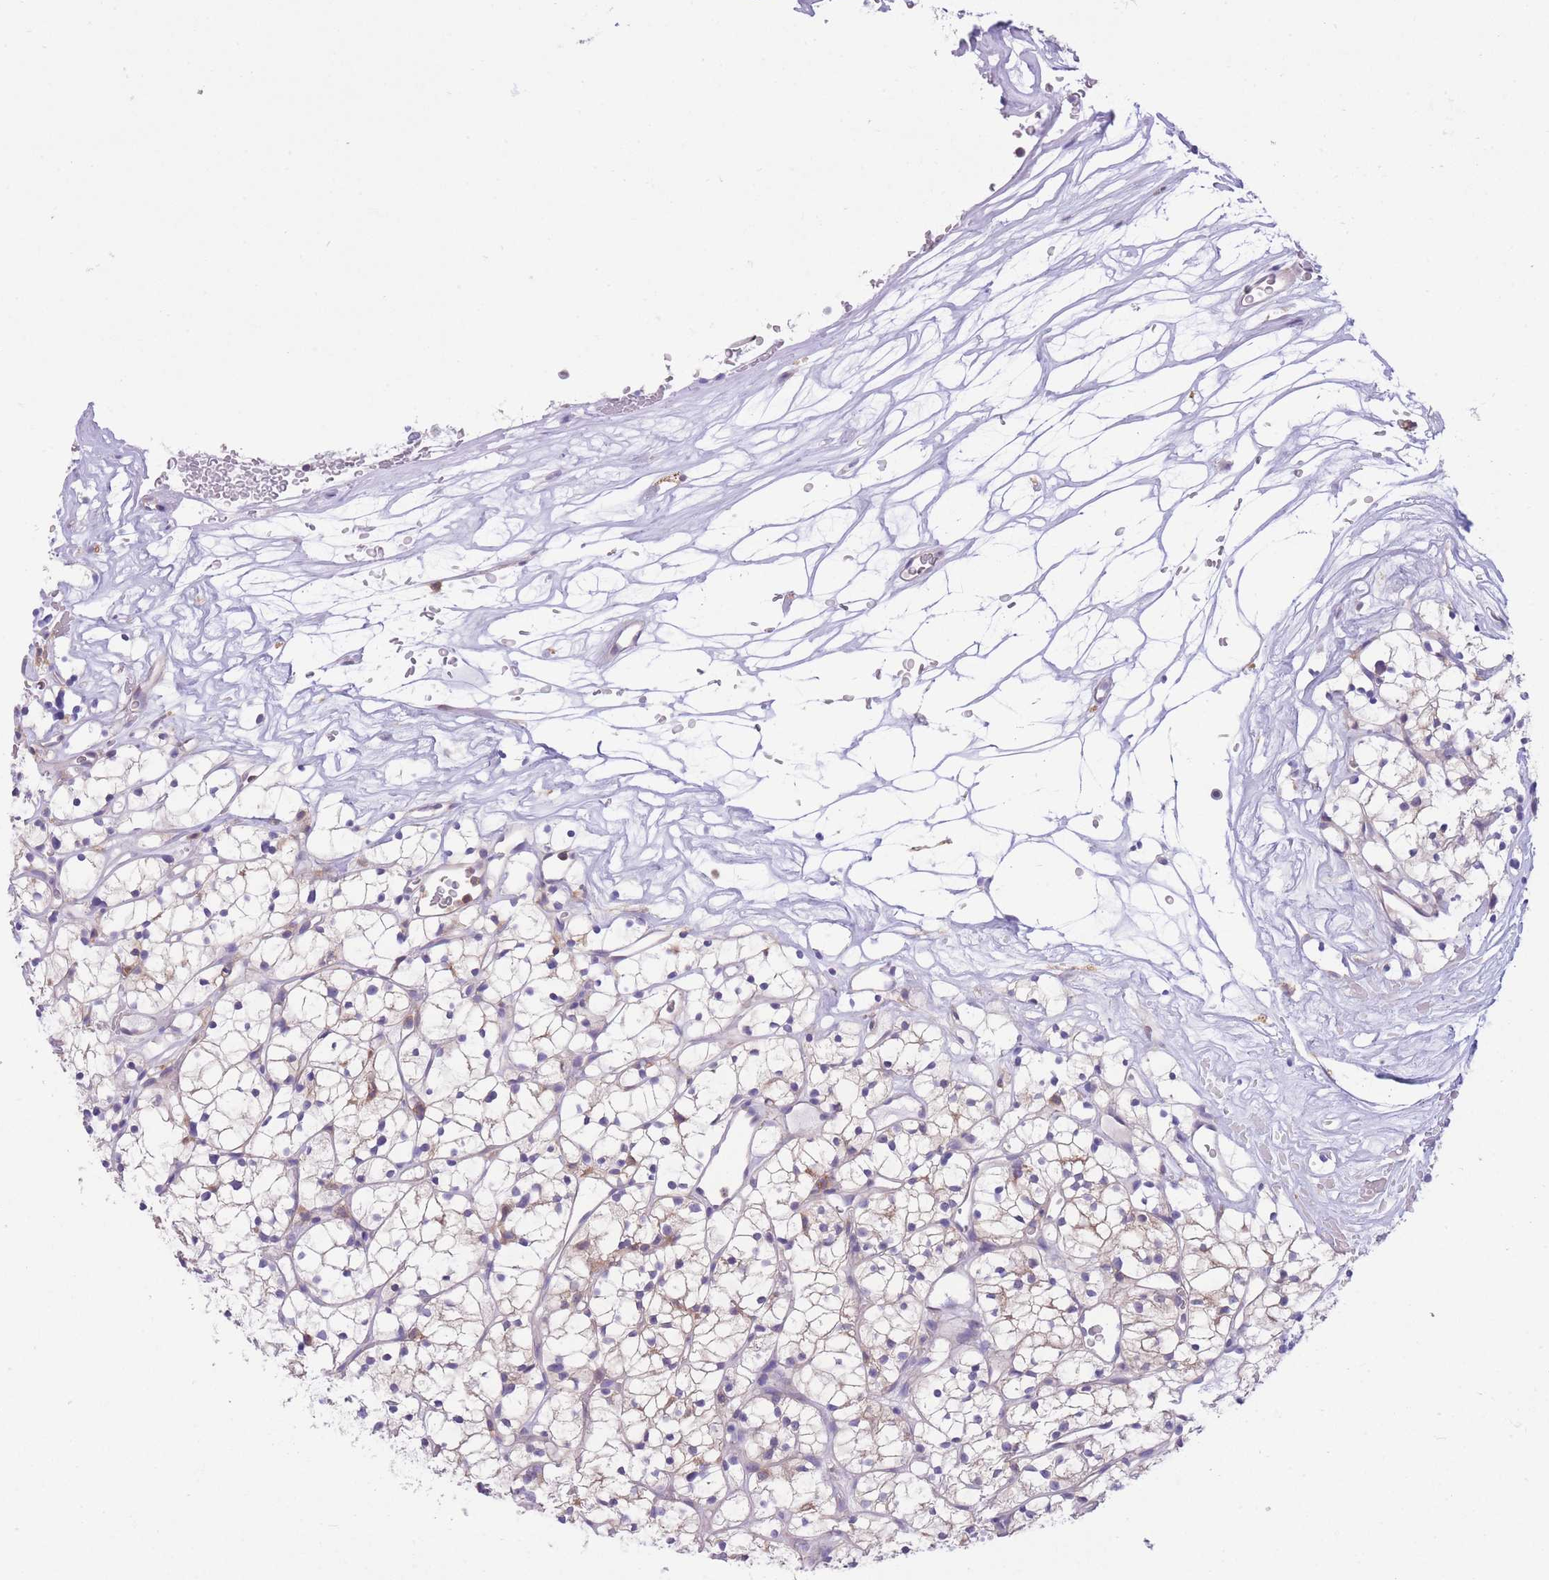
{"staining": {"intensity": "weak", "quantity": "25%-75%", "location": "cytoplasmic/membranous"}, "tissue": "renal cancer", "cell_type": "Tumor cells", "image_type": "cancer", "snomed": [{"axis": "morphology", "description": "Adenocarcinoma, NOS"}, {"axis": "topography", "description": "Kidney"}], "caption": "Renal cancer was stained to show a protein in brown. There is low levels of weak cytoplasmic/membranous staining in about 25%-75% of tumor cells. The protein is shown in brown color, while the nuclei are stained blue.", "gene": "NAMPT", "patient": {"sex": "female", "age": 64}}